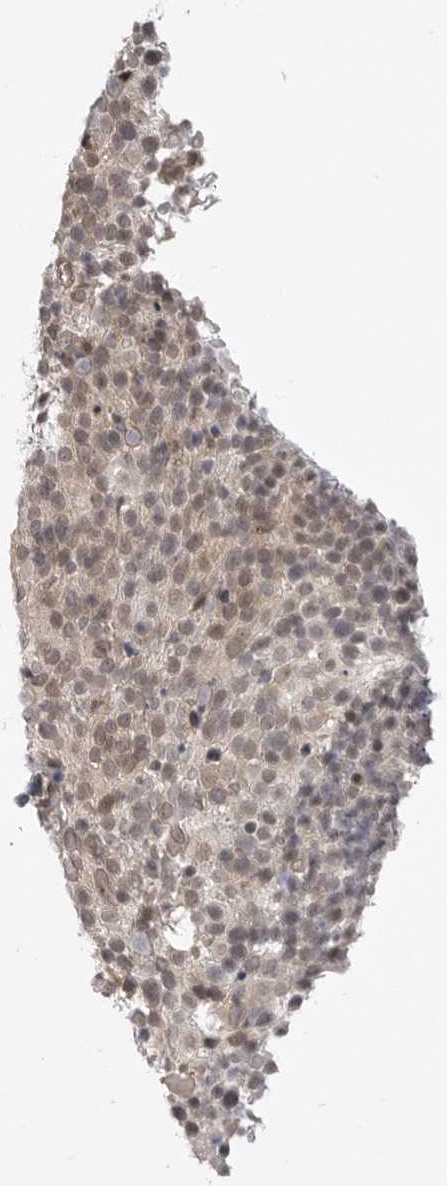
{"staining": {"intensity": "weak", "quantity": ">75%", "location": "cytoplasmic/membranous,nuclear"}, "tissue": "cervical cancer", "cell_type": "Tumor cells", "image_type": "cancer", "snomed": [{"axis": "morphology", "description": "Squamous cell carcinoma, NOS"}, {"axis": "topography", "description": "Cervix"}], "caption": "A brown stain shows weak cytoplasmic/membranous and nuclear staining of a protein in human cervical cancer (squamous cell carcinoma) tumor cells.", "gene": "GGT6", "patient": {"sex": "female", "age": 74}}